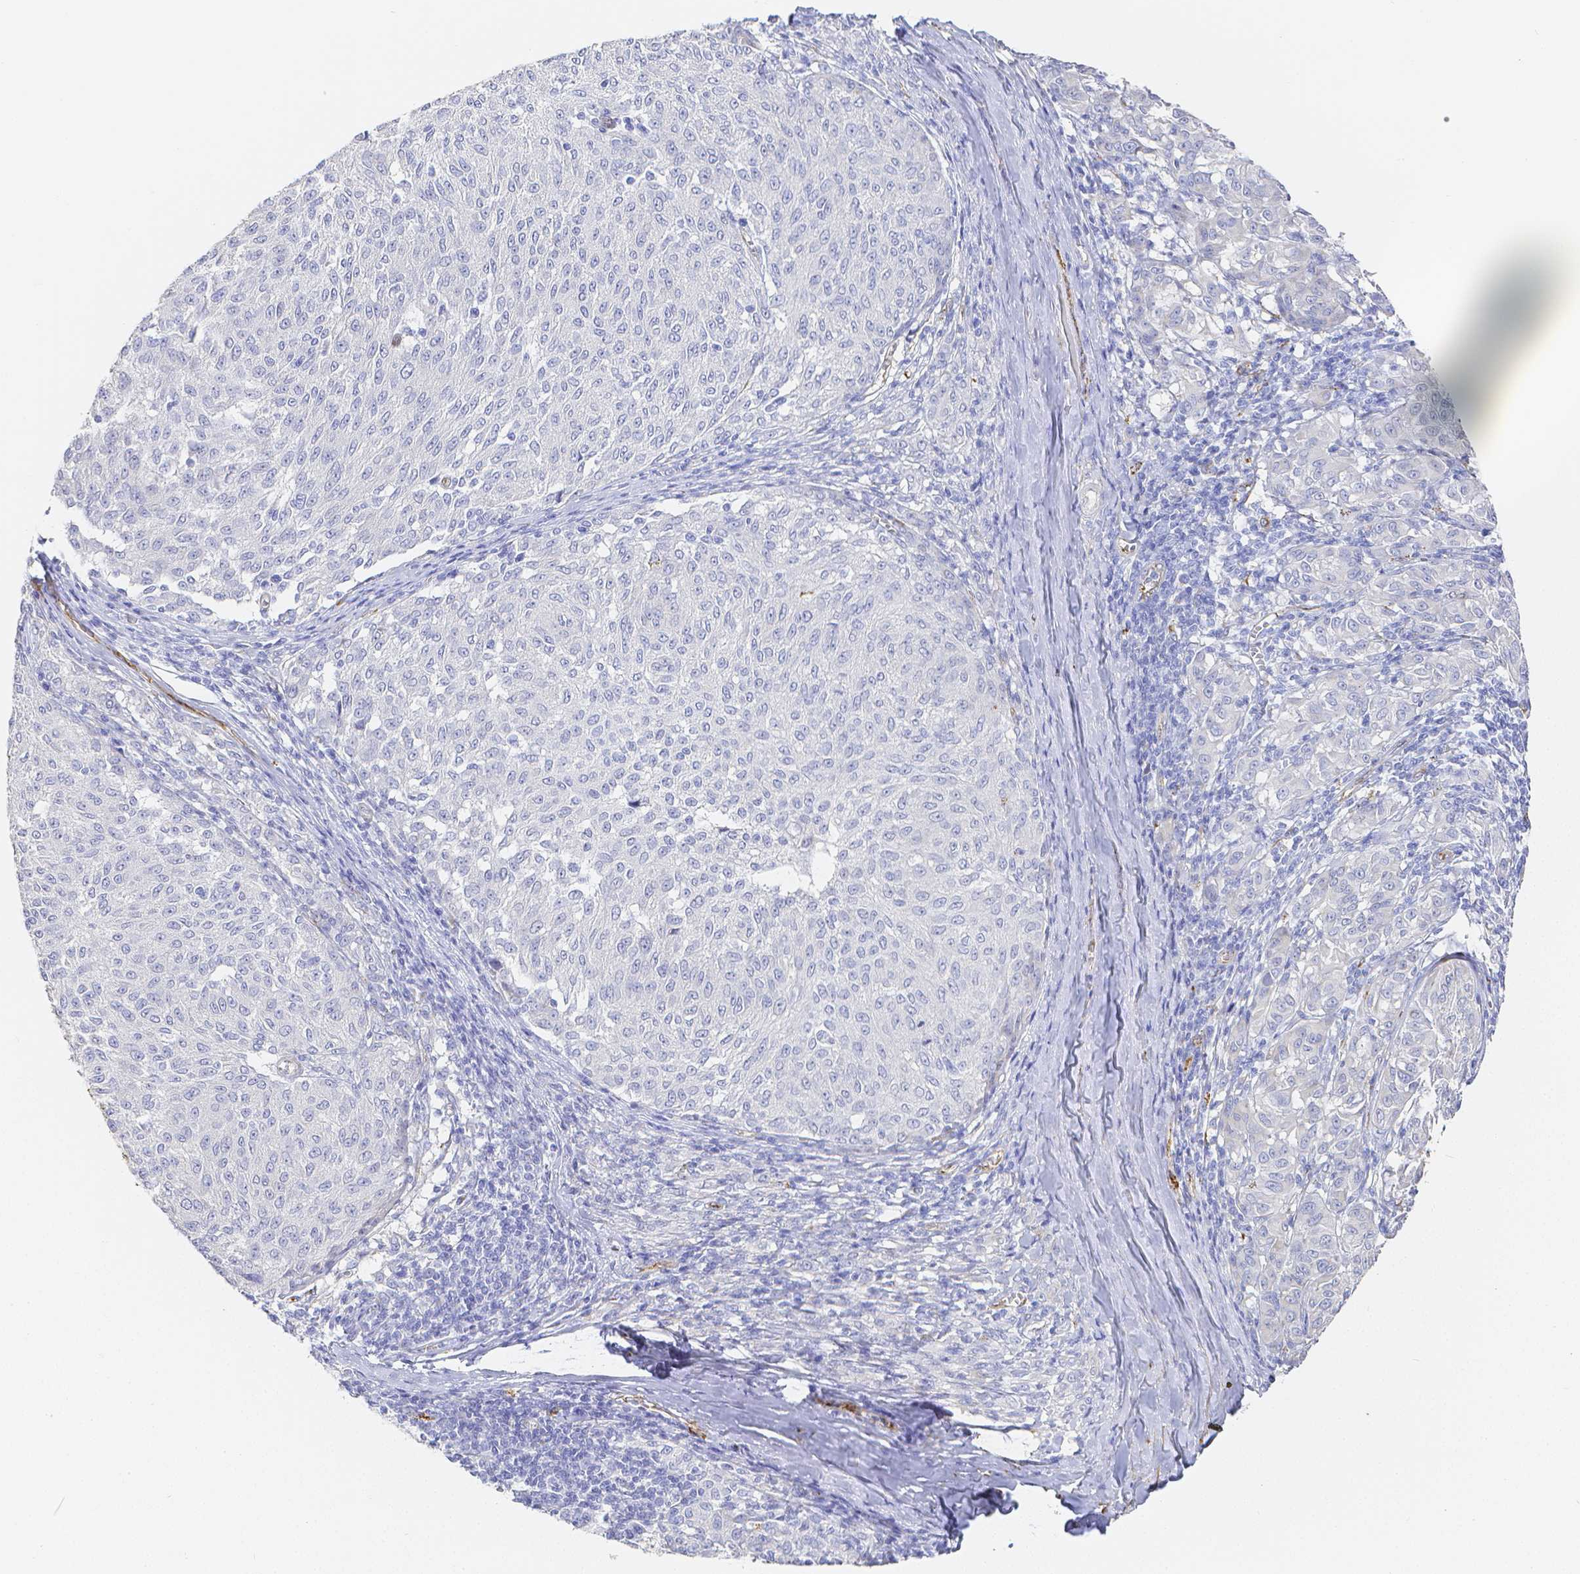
{"staining": {"intensity": "negative", "quantity": "none", "location": "none"}, "tissue": "melanoma", "cell_type": "Tumor cells", "image_type": "cancer", "snomed": [{"axis": "morphology", "description": "Malignant melanoma, NOS"}, {"axis": "topography", "description": "Skin"}], "caption": "Tumor cells are negative for brown protein staining in melanoma.", "gene": "SMURF1", "patient": {"sex": "female", "age": 72}}